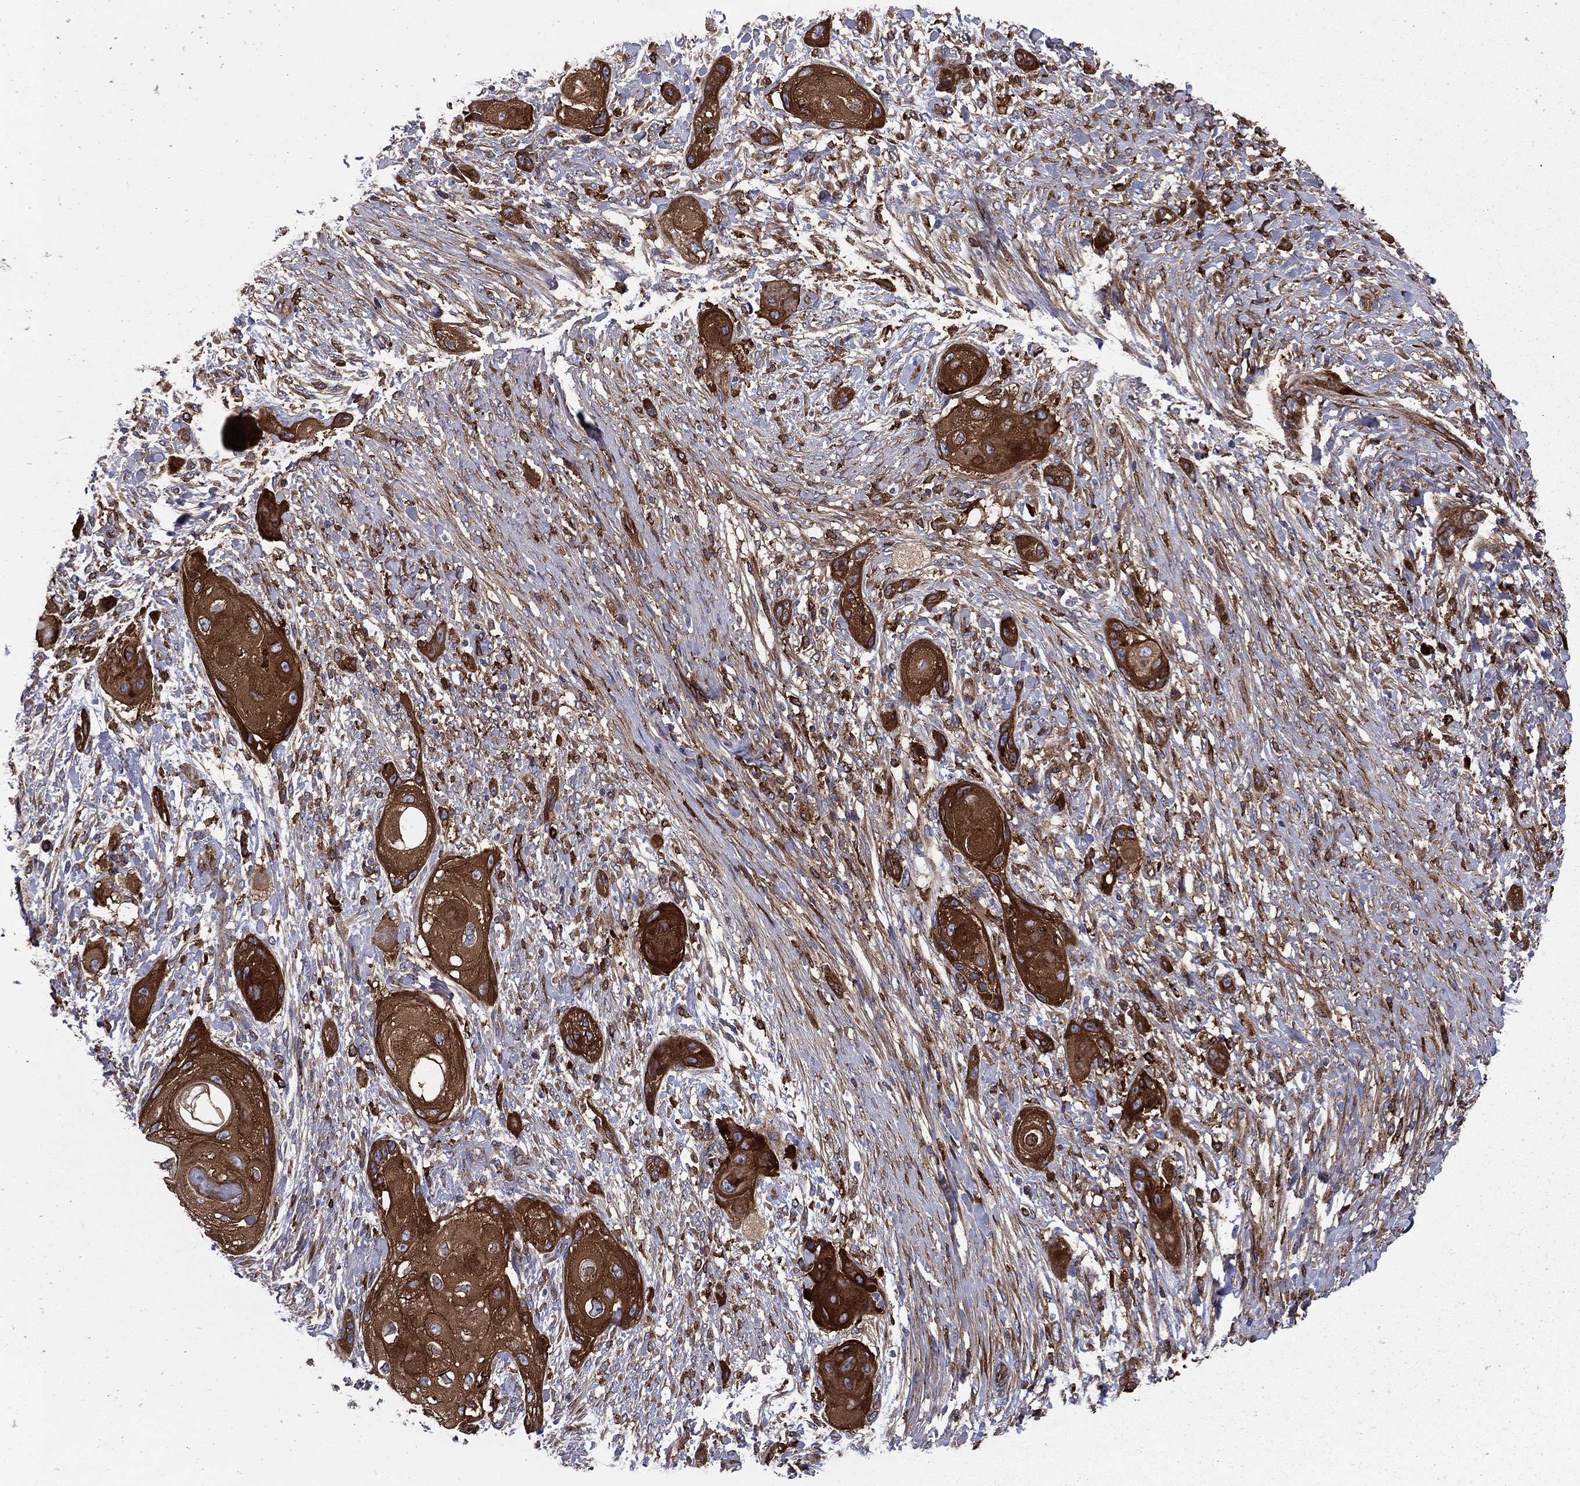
{"staining": {"intensity": "strong", "quantity": ">75%", "location": "cytoplasmic/membranous"}, "tissue": "skin cancer", "cell_type": "Tumor cells", "image_type": "cancer", "snomed": [{"axis": "morphology", "description": "Squamous cell carcinoma, NOS"}, {"axis": "topography", "description": "Skin"}], "caption": "Protein expression analysis of human skin cancer (squamous cell carcinoma) reveals strong cytoplasmic/membranous expression in about >75% of tumor cells. (IHC, brightfield microscopy, high magnification).", "gene": "EHBP1L1", "patient": {"sex": "male", "age": 62}}